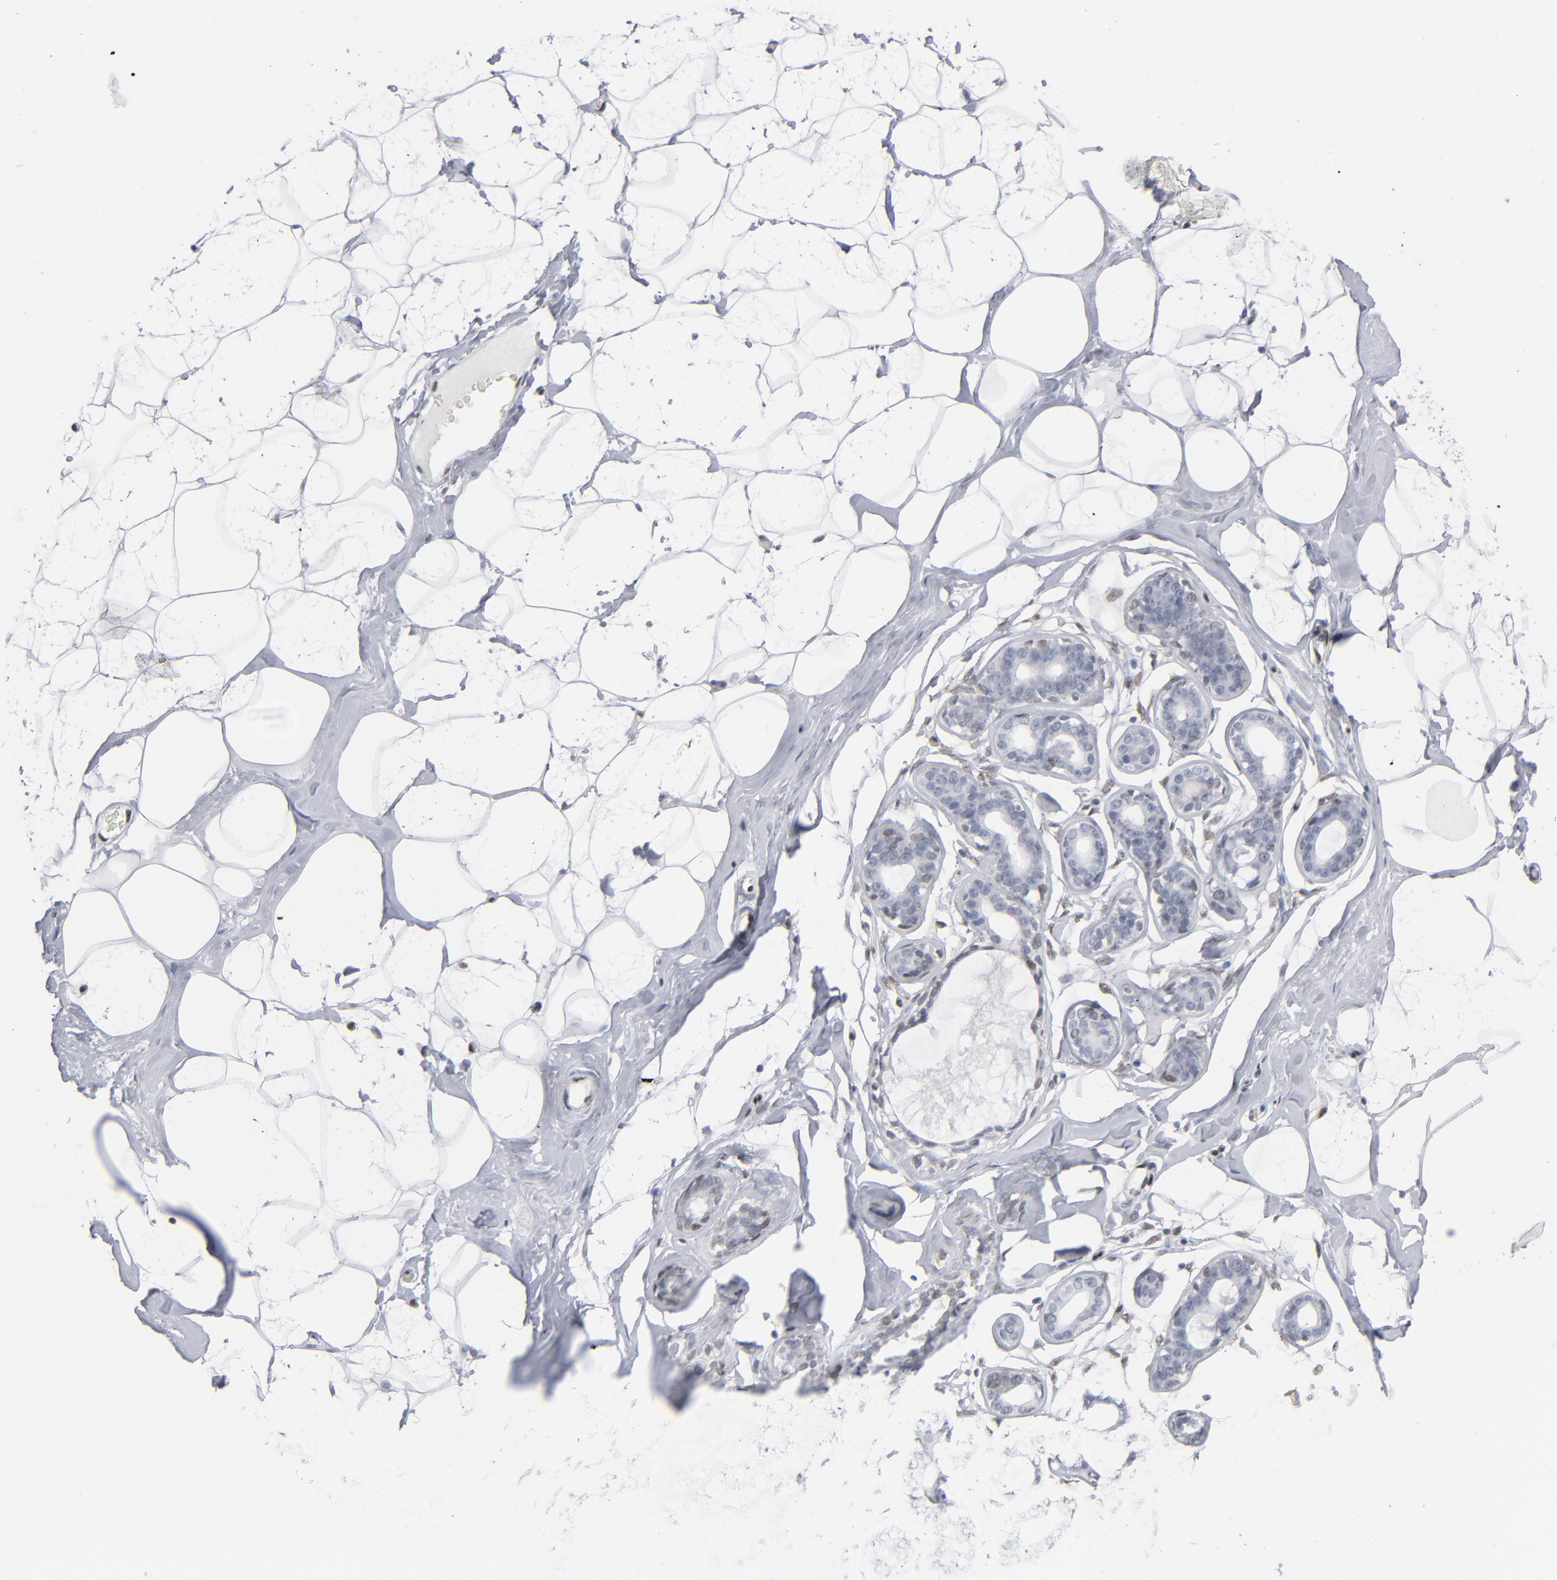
{"staining": {"intensity": "negative", "quantity": "none", "location": "none"}, "tissue": "breast", "cell_type": "Adipocytes", "image_type": "normal", "snomed": [{"axis": "morphology", "description": "Normal tissue, NOS"}, {"axis": "morphology", "description": "Fibrosis, NOS"}, {"axis": "topography", "description": "Breast"}], "caption": "High power microscopy histopathology image of an immunohistochemistry photomicrograph of benign breast, revealing no significant staining in adipocytes. Brightfield microscopy of immunohistochemistry stained with DAB (brown) and hematoxylin (blue), captured at high magnification.", "gene": "IRF9", "patient": {"sex": "female", "age": 39}}